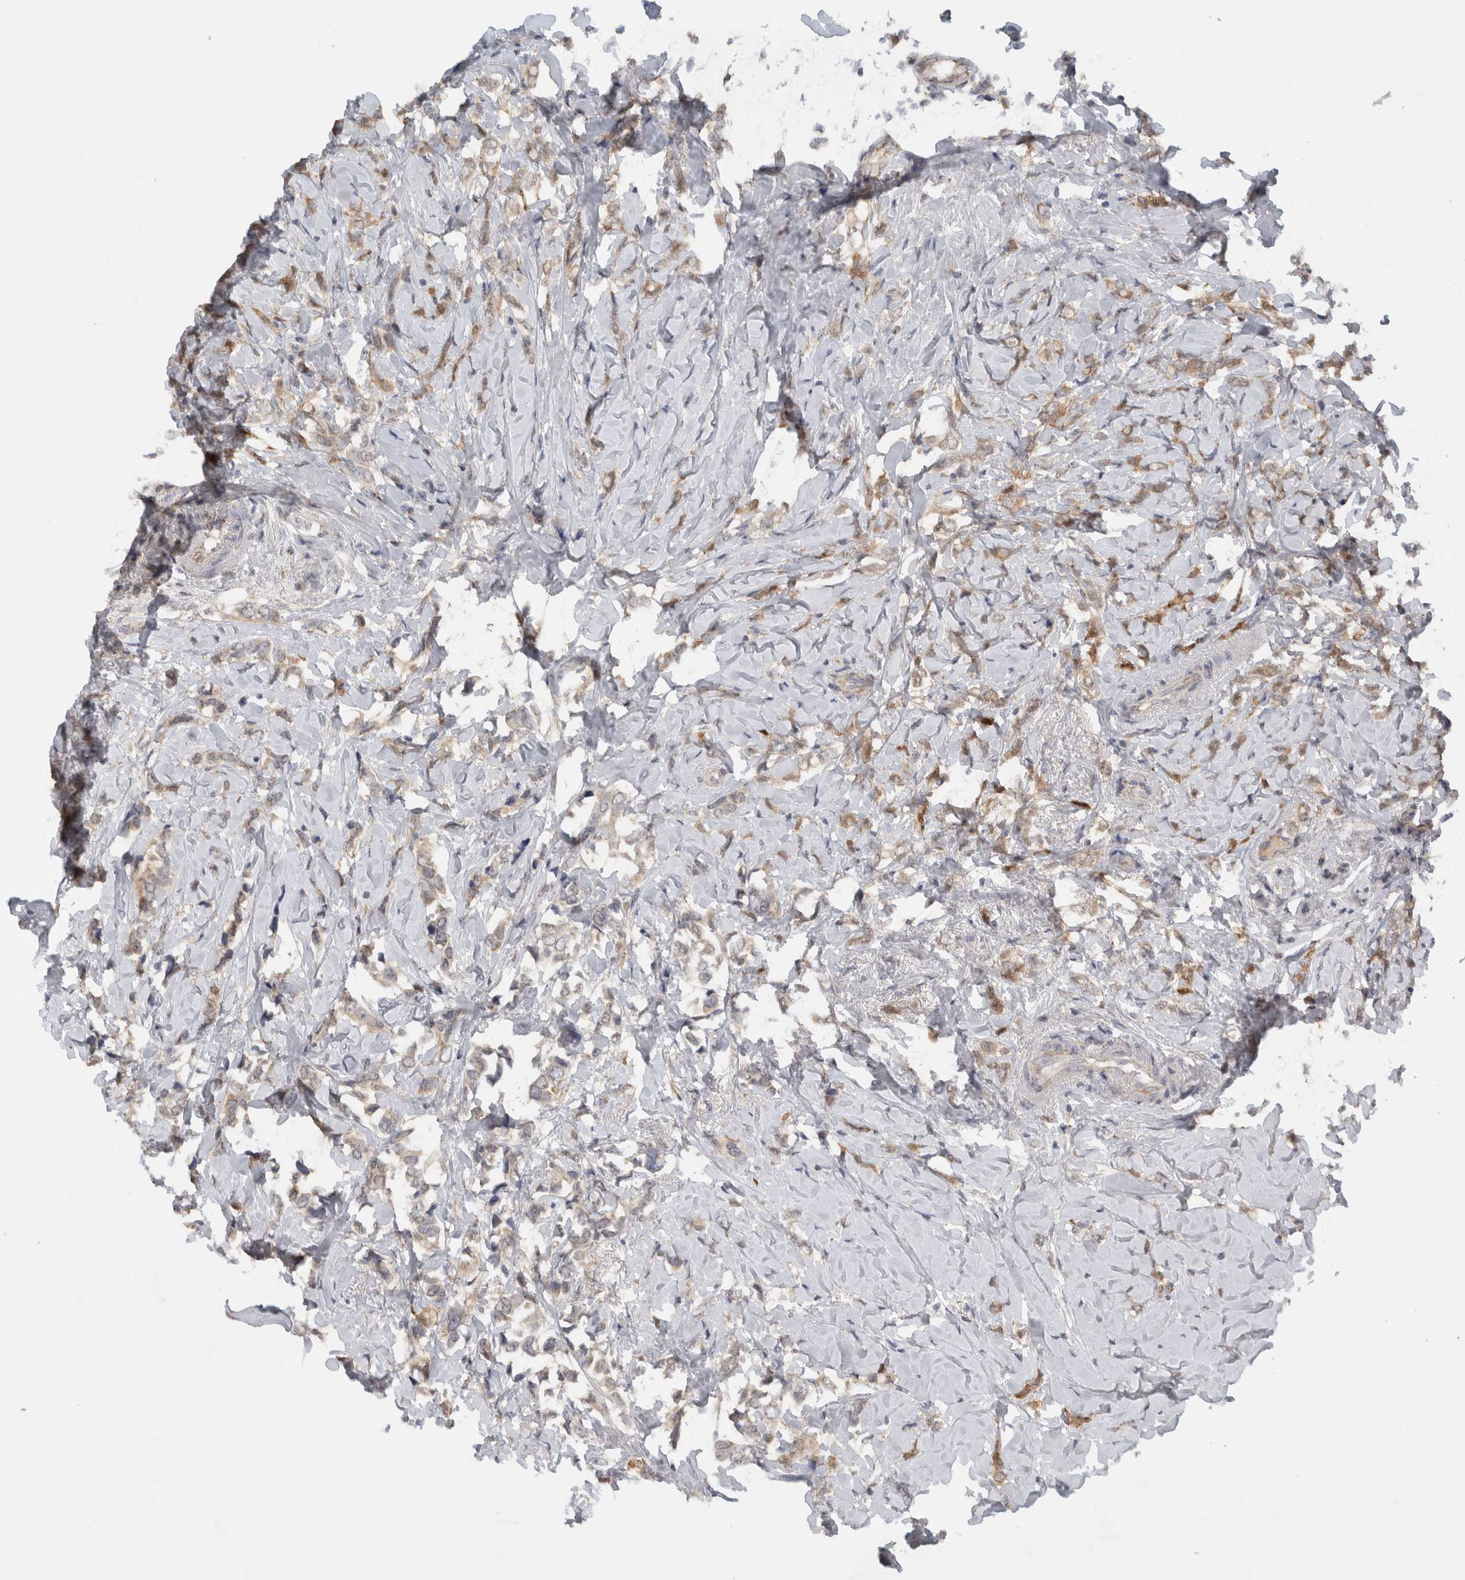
{"staining": {"intensity": "moderate", "quantity": ">75%", "location": "cytoplasmic/membranous"}, "tissue": "breast cancer", "cell_type": "Tumor cells", "image_type": "cancer", "snomed": [{"axis": "morphology", "description": "Normal tissue, NOS"}, {"axis": "morphology", "description": "Lobular carcinoma"}, {"axis": "topography", "description": "Breast"}], "caption": "Immunohistochemical staining of human breast cancer (lobular carcinoma) displays medium levels of moderate cytoplasmic/membranous expression in approximately >75% of tumor cells. (IHC, brightfield microscopy, high magnification).", "gene": "DYRK2", "patient": {"sex": "female", "age": 47}}